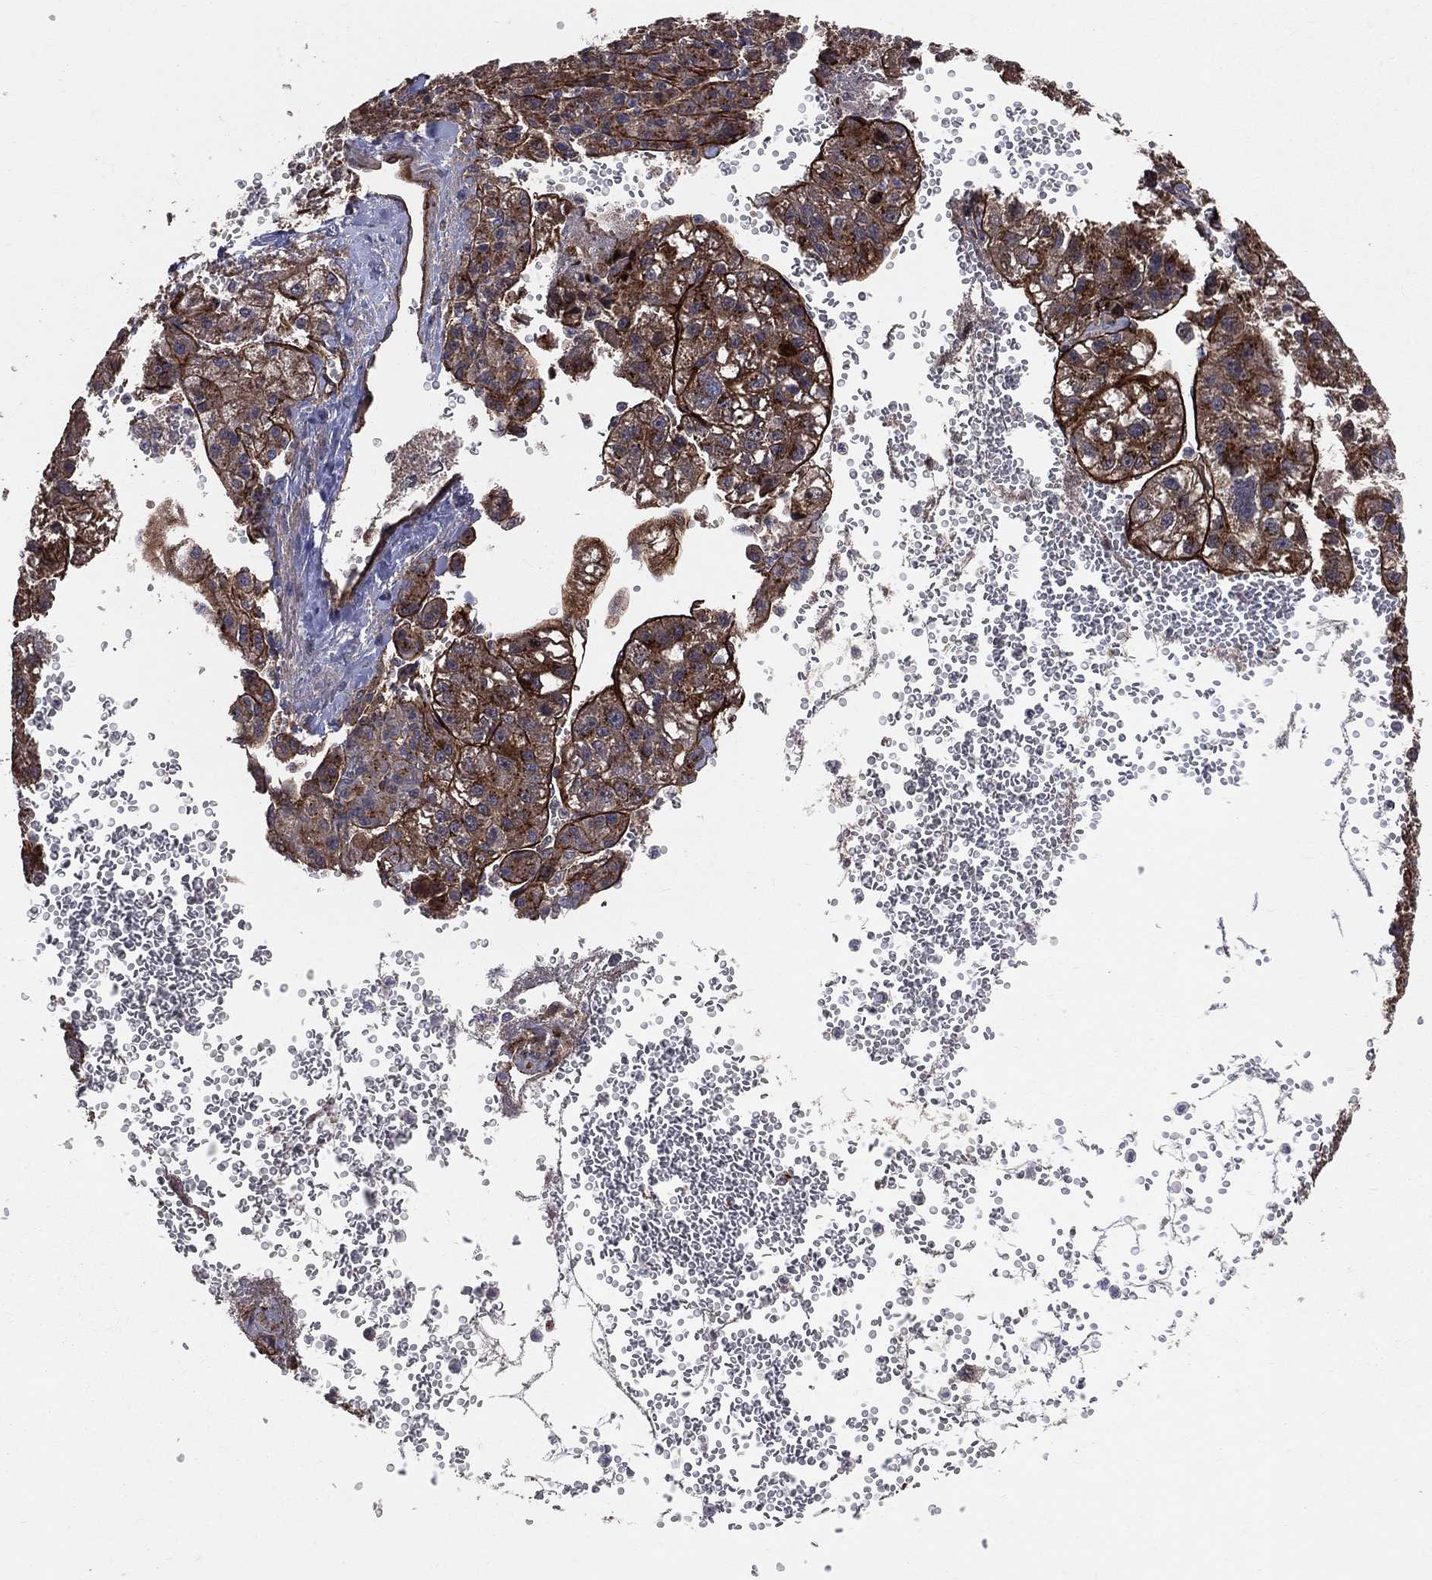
{"staining": {"intensity": "strong", "quantity": ">75%", "location": "cytoplasmic/membranous"}, "tissue": "liver cancer", "cell_type": "Tumor cells", "image_type": "cancer", "snomed": [{"axis": "morphology", "description": "Carcinoma, Hepatocellular, NOS"}, {"axis": "topography", "description": "Liver"}], "caption": "Immunohistochemistry image of neoplastic tissue: human liver hepatocellular carcinoma stained using immunohistochemistry exhibits high levels of strong protein expression localized specifically in the cytoplasmic/membranous of tumor cells, appearing as a cytoplasmic/membranous brown color.", "gene": "ENTPD1", "patient": {"sex": "female", "age": 70}}